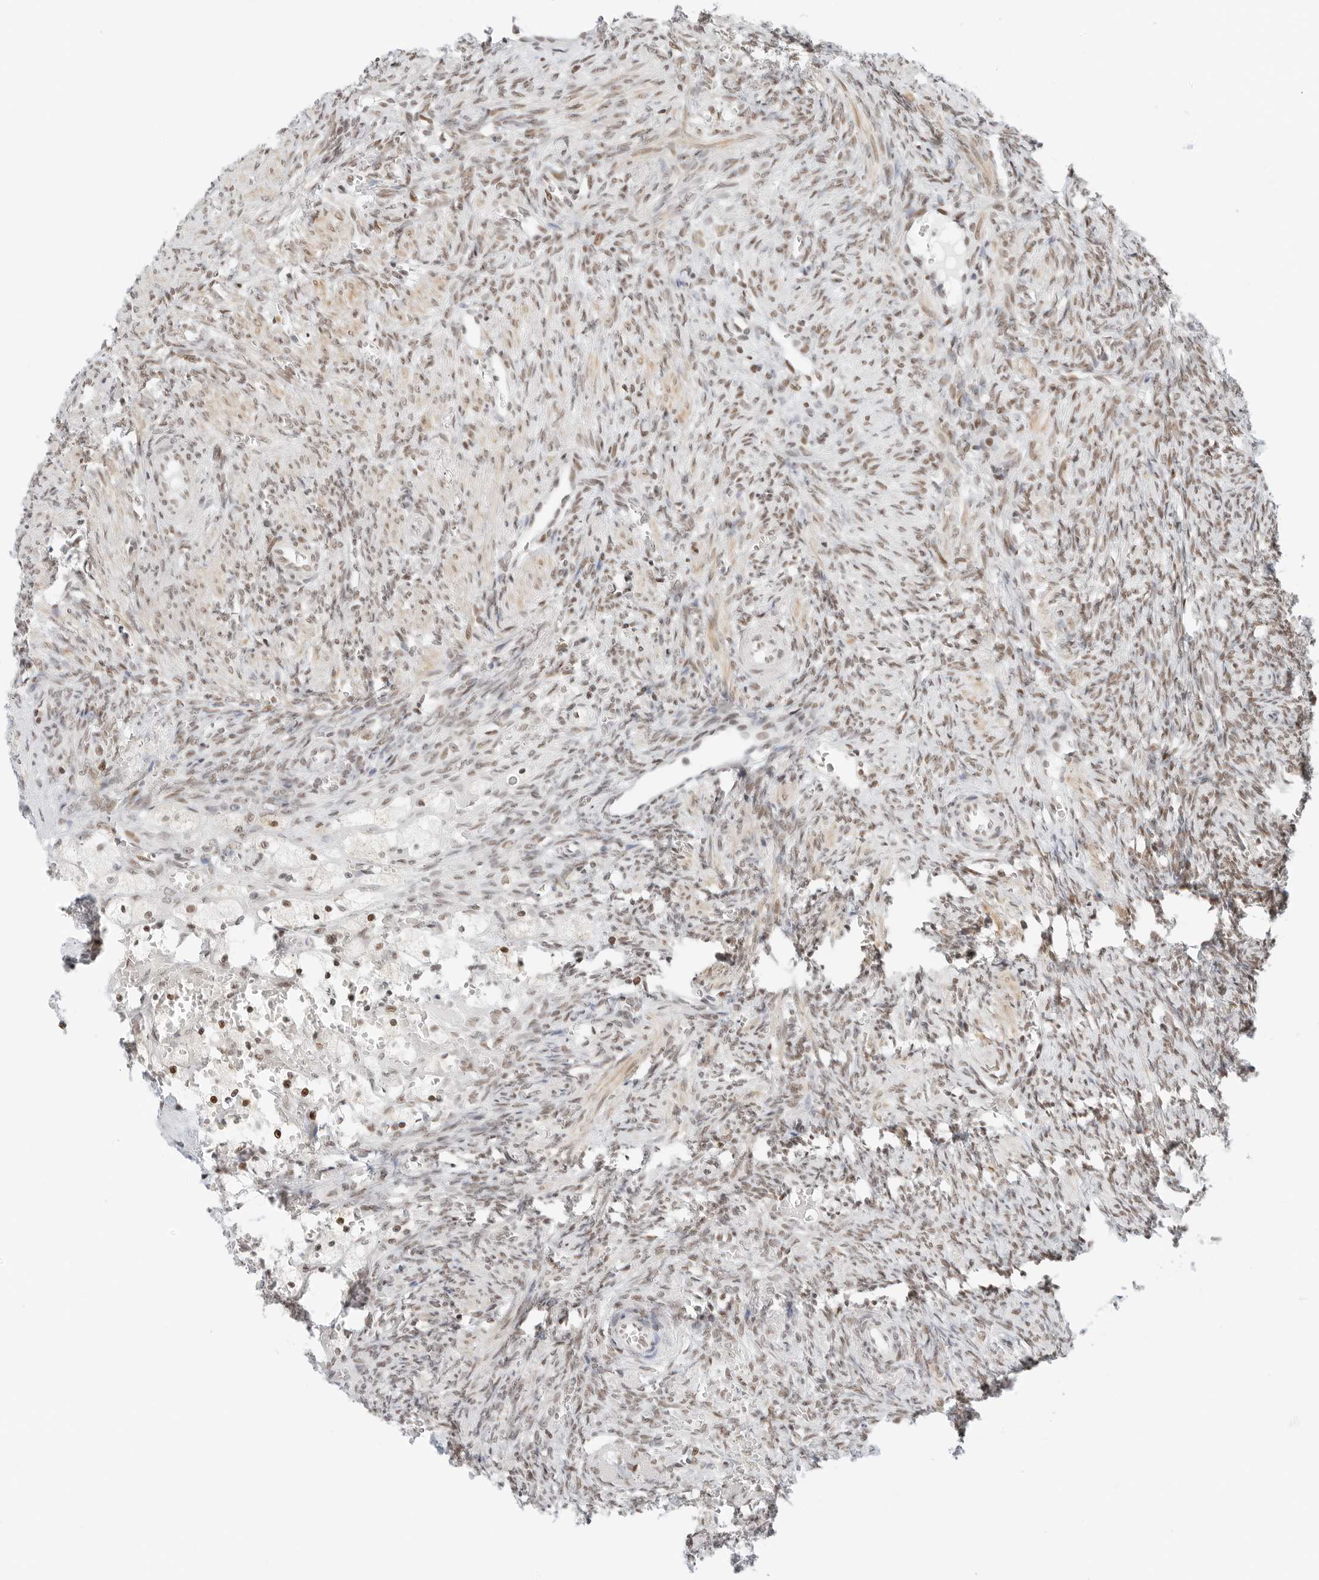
{"staining": {"intensity": "moderate", "quantity": "25%-75%", "location": "nuclear"}, "tissue": "ovary", "cell_type": "Ovarian stroma cells", "image_type": "normal", "snomed": [{"axis": "morphology", "description": "Normal tissue, NOS"}, {"axis": "topography", "description": "Ovary"}], "caption": "This image shows unremarkable ovary stained with IHC to label a protein in brown. The nuclear of ovarian stroma cells show moderate positivity for the protein. Nuclei are counter-stained blue.", "gene": "CRTC2", "patient": {"sex": "female", "age": 41}}